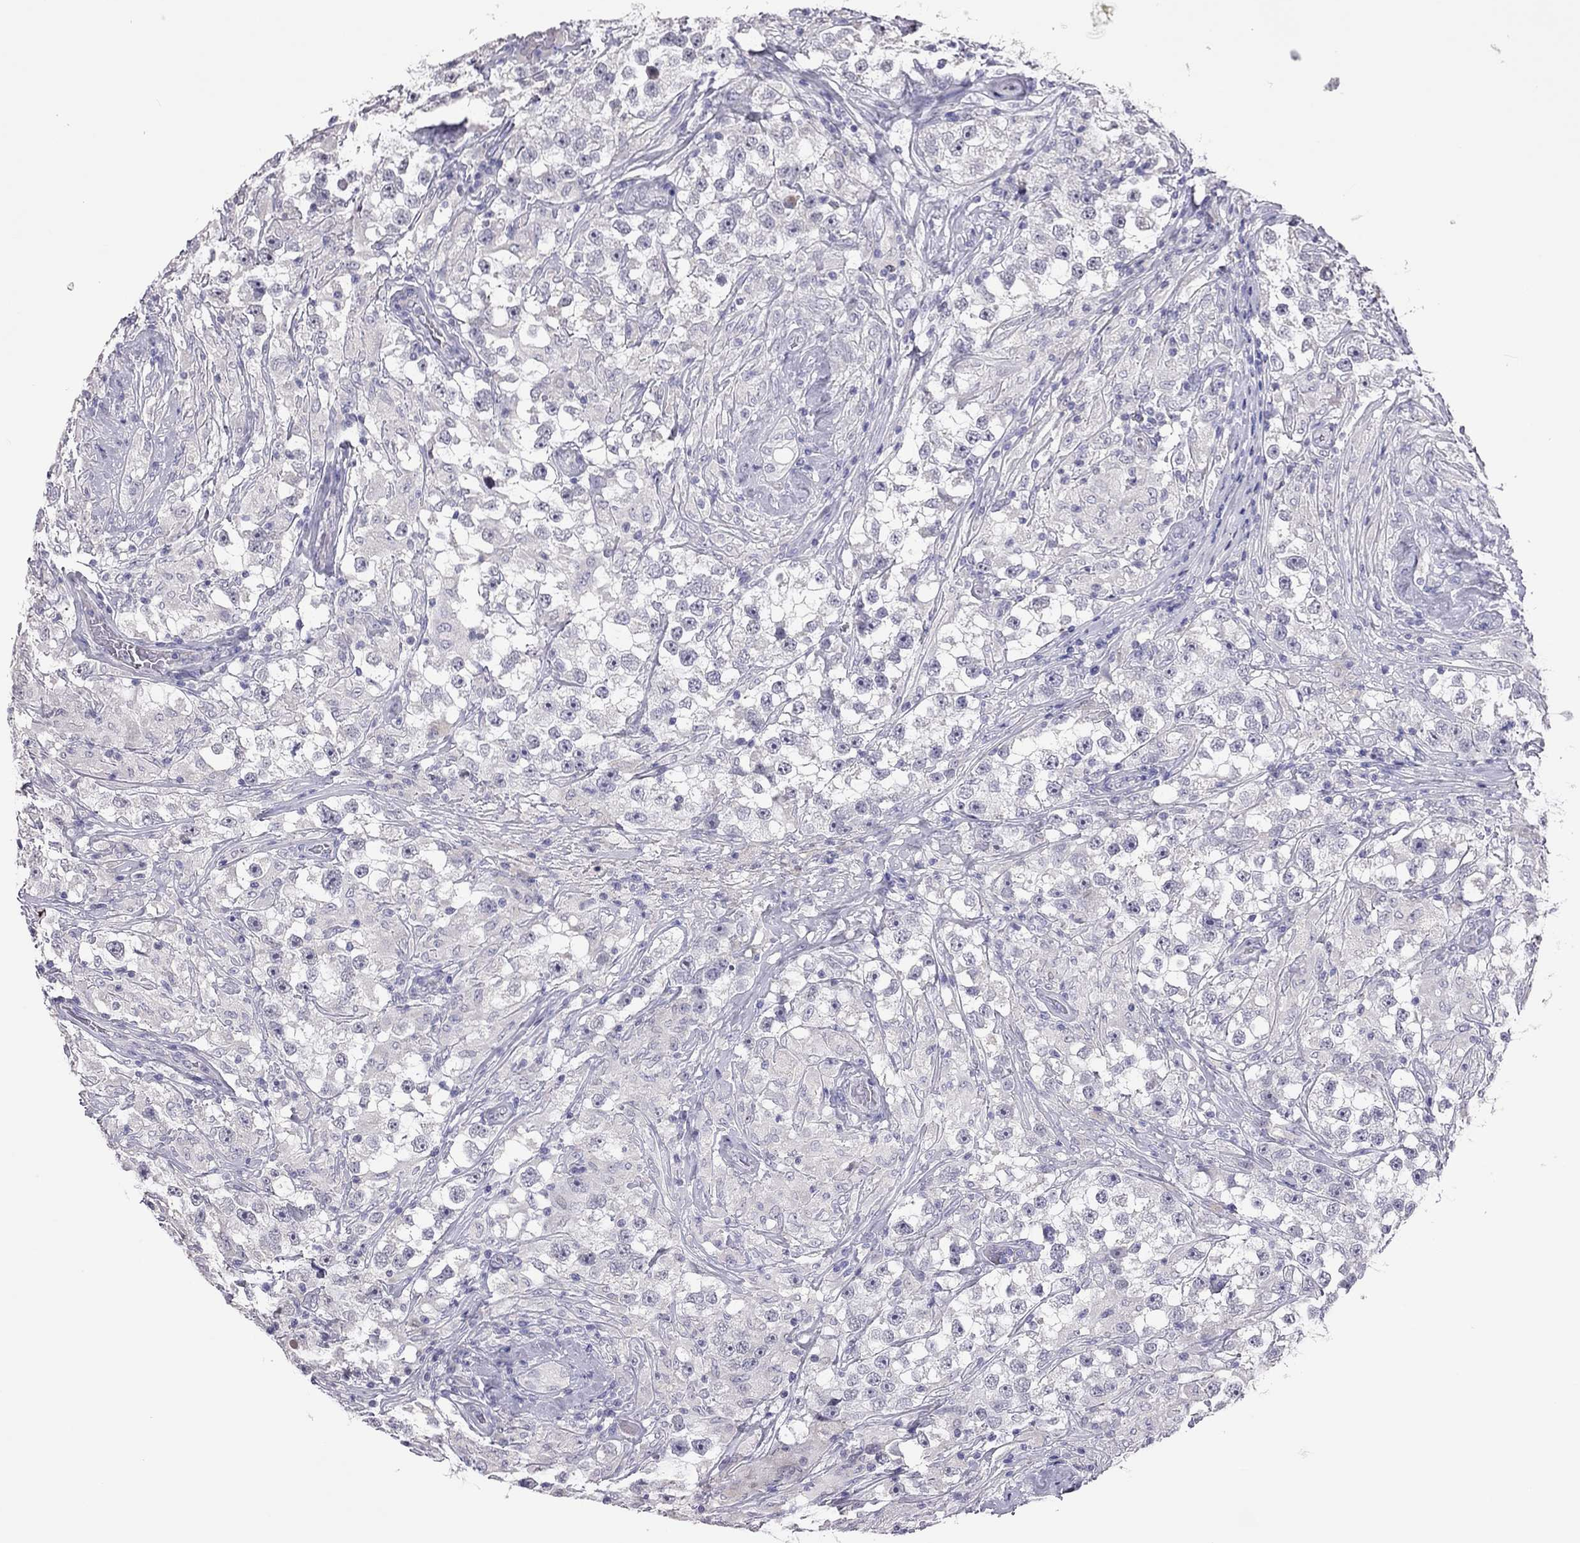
{"staining": {"intensity": "negative", "quantity": "none", "location": "none"}, "tissue": "testis cancer", "cell_type": "Tumor cells", "image_type": "cancer", "snomed": [{"axis": "morphology", "description": "Seminoma, NOS"}, {"axis": "topography", "description": "Testis"}], "caption": "Image shows no protein staining in tumor cells of testis cancer (seminoma) tissue.", "gene": "PPP1R3A", "patient": {"sex": "male", "age": 46}}